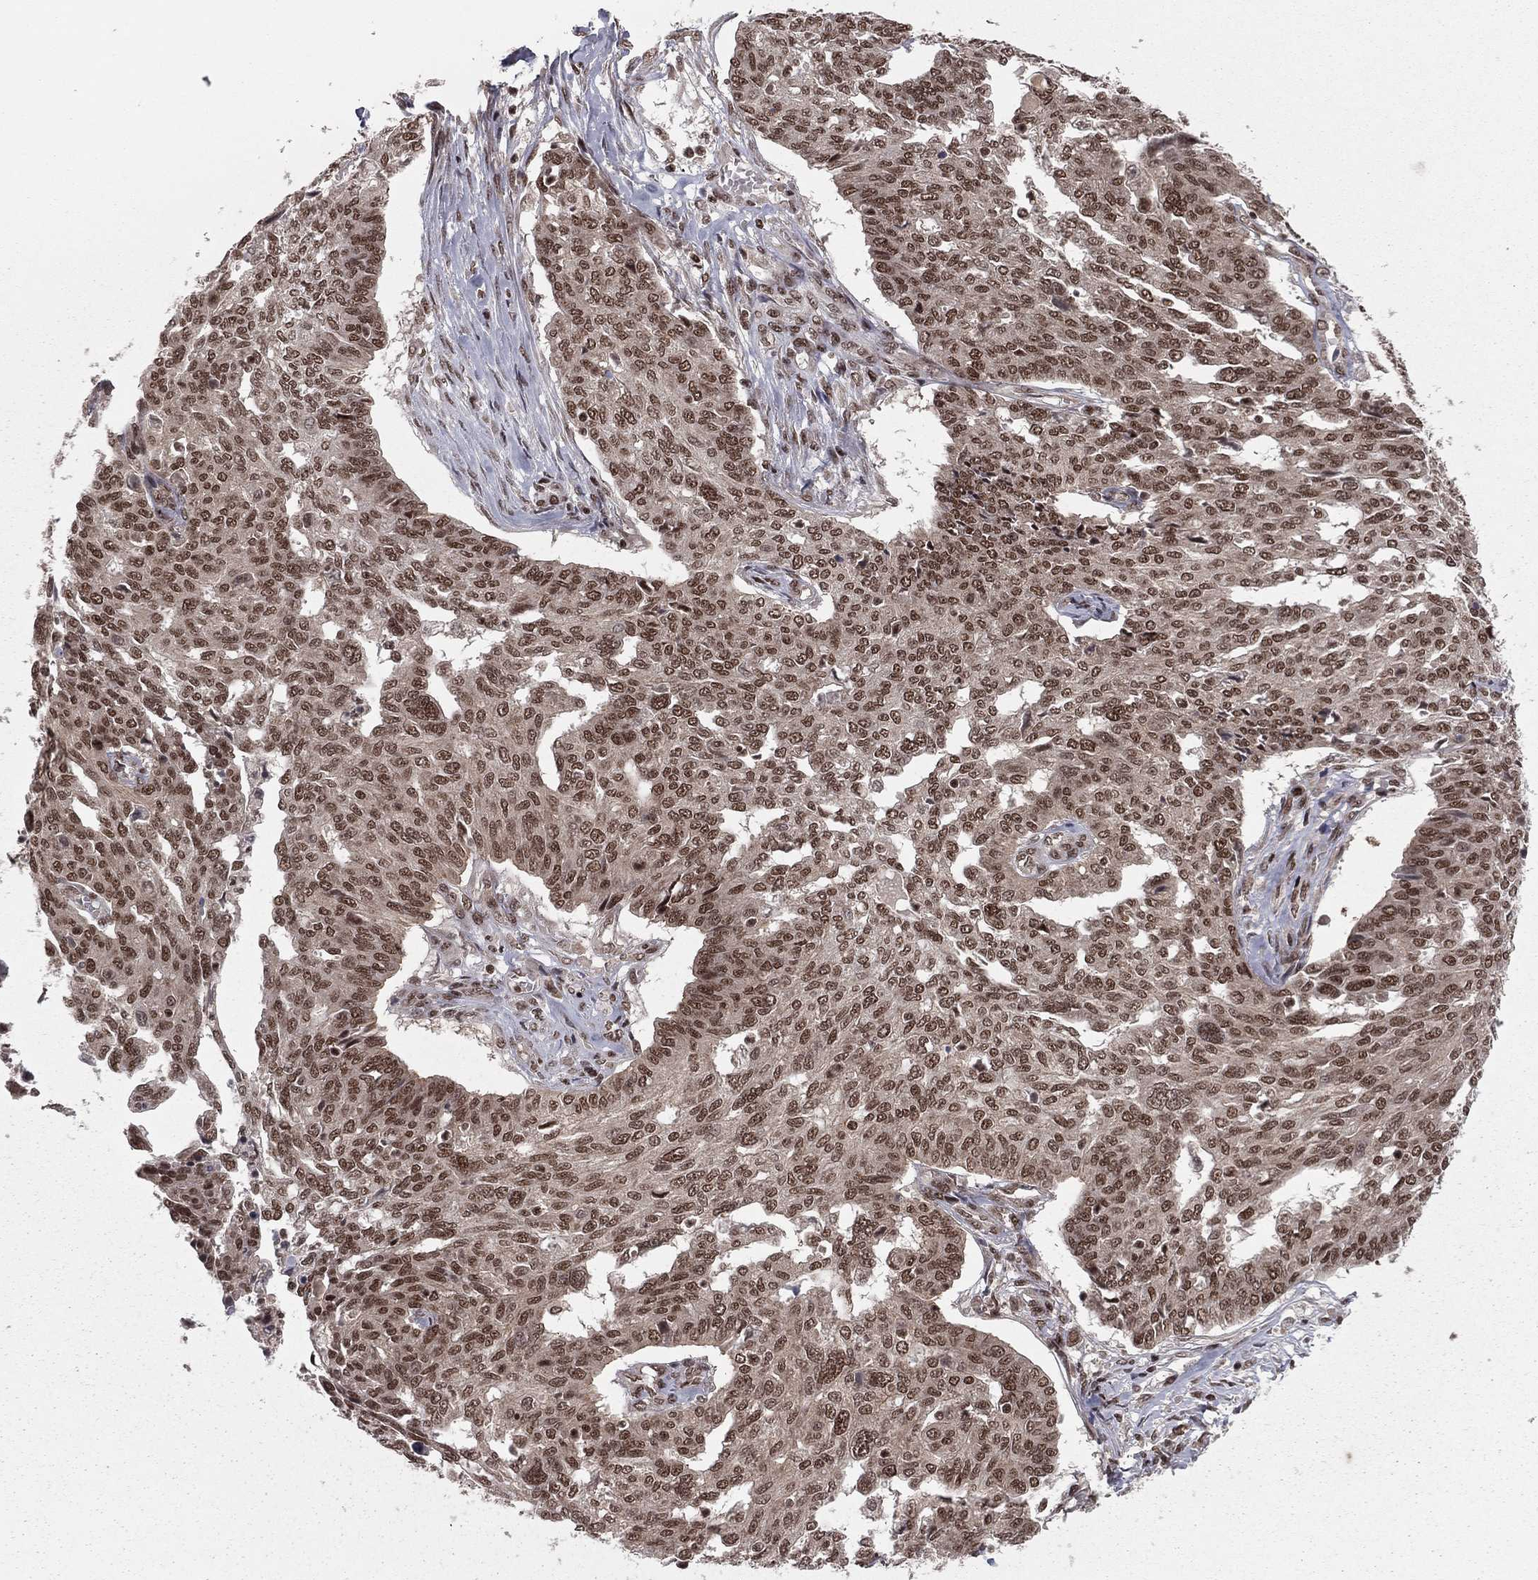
{"staining": {"intensity": "moderate", "quantity": ">75%", "location": "nuclear"}, "tissue": "ovarian cancer", "cell_type": "Tumor cells", "image_type": "cancer", "snomed": [{"axis": "morphology", "description": "Cystadenocarcinoma, serous, NOS"}, {"axis": "topography", "description": "Ovary"}], "caption": "Immunohistochemistry (IHC) staining of serous cystadenocarcinoma (ovarian), which displays medium levels of moderate nuclear positivity in about >75% of tumor cells indicating moderate nuclear protein positivity. The staining was performed using DAB (3,3'-diaminobenzidine) (brown) for protein detection and nuclei were counterstained in hematoxylin (blue).", "gene": "NFYB", "patient": {"sex": "female", "age": 67}}